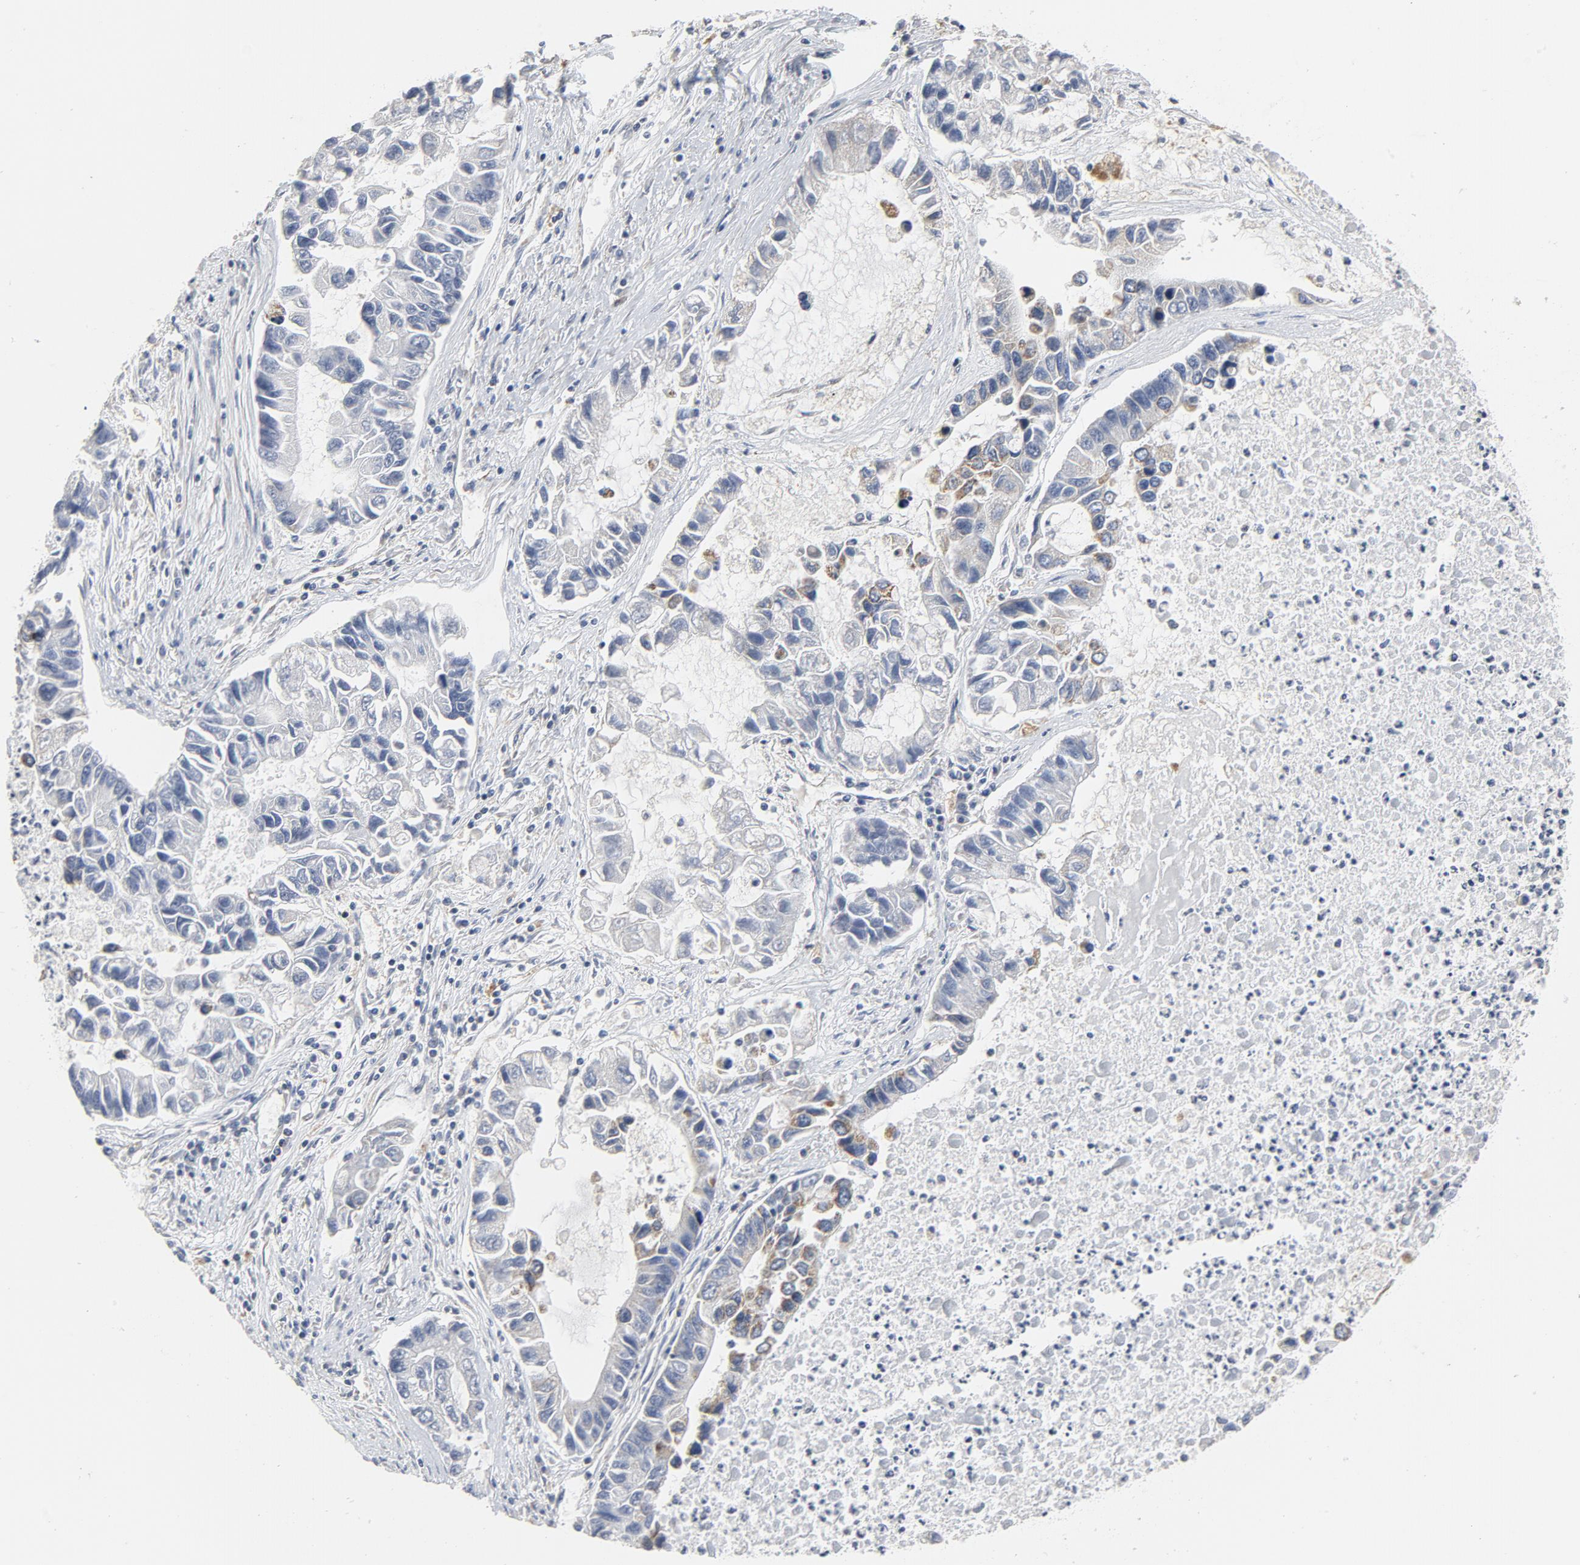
{"staining": {"intensity": "moderate", "quantity": "<25%", "location": "cytoplasmic/membranous"}, "tissue": "lung cancer", "cell_type": "Tumor cells", "image_type": "cancer", "snomed": [{"axis": "morphology", "description": "Adenocarcinoma, NOS"}, {"axis": "topography", "description": "Lung"}], "caption": "About <25% of tumor cells in human adenocarcinoma (lung) display moderate cytoplasmic/membranous protein expression as visualized by brown immunohistochemical staining.", "gene": "C14orf119", "patient": {"sex": "female", "age": 51}}